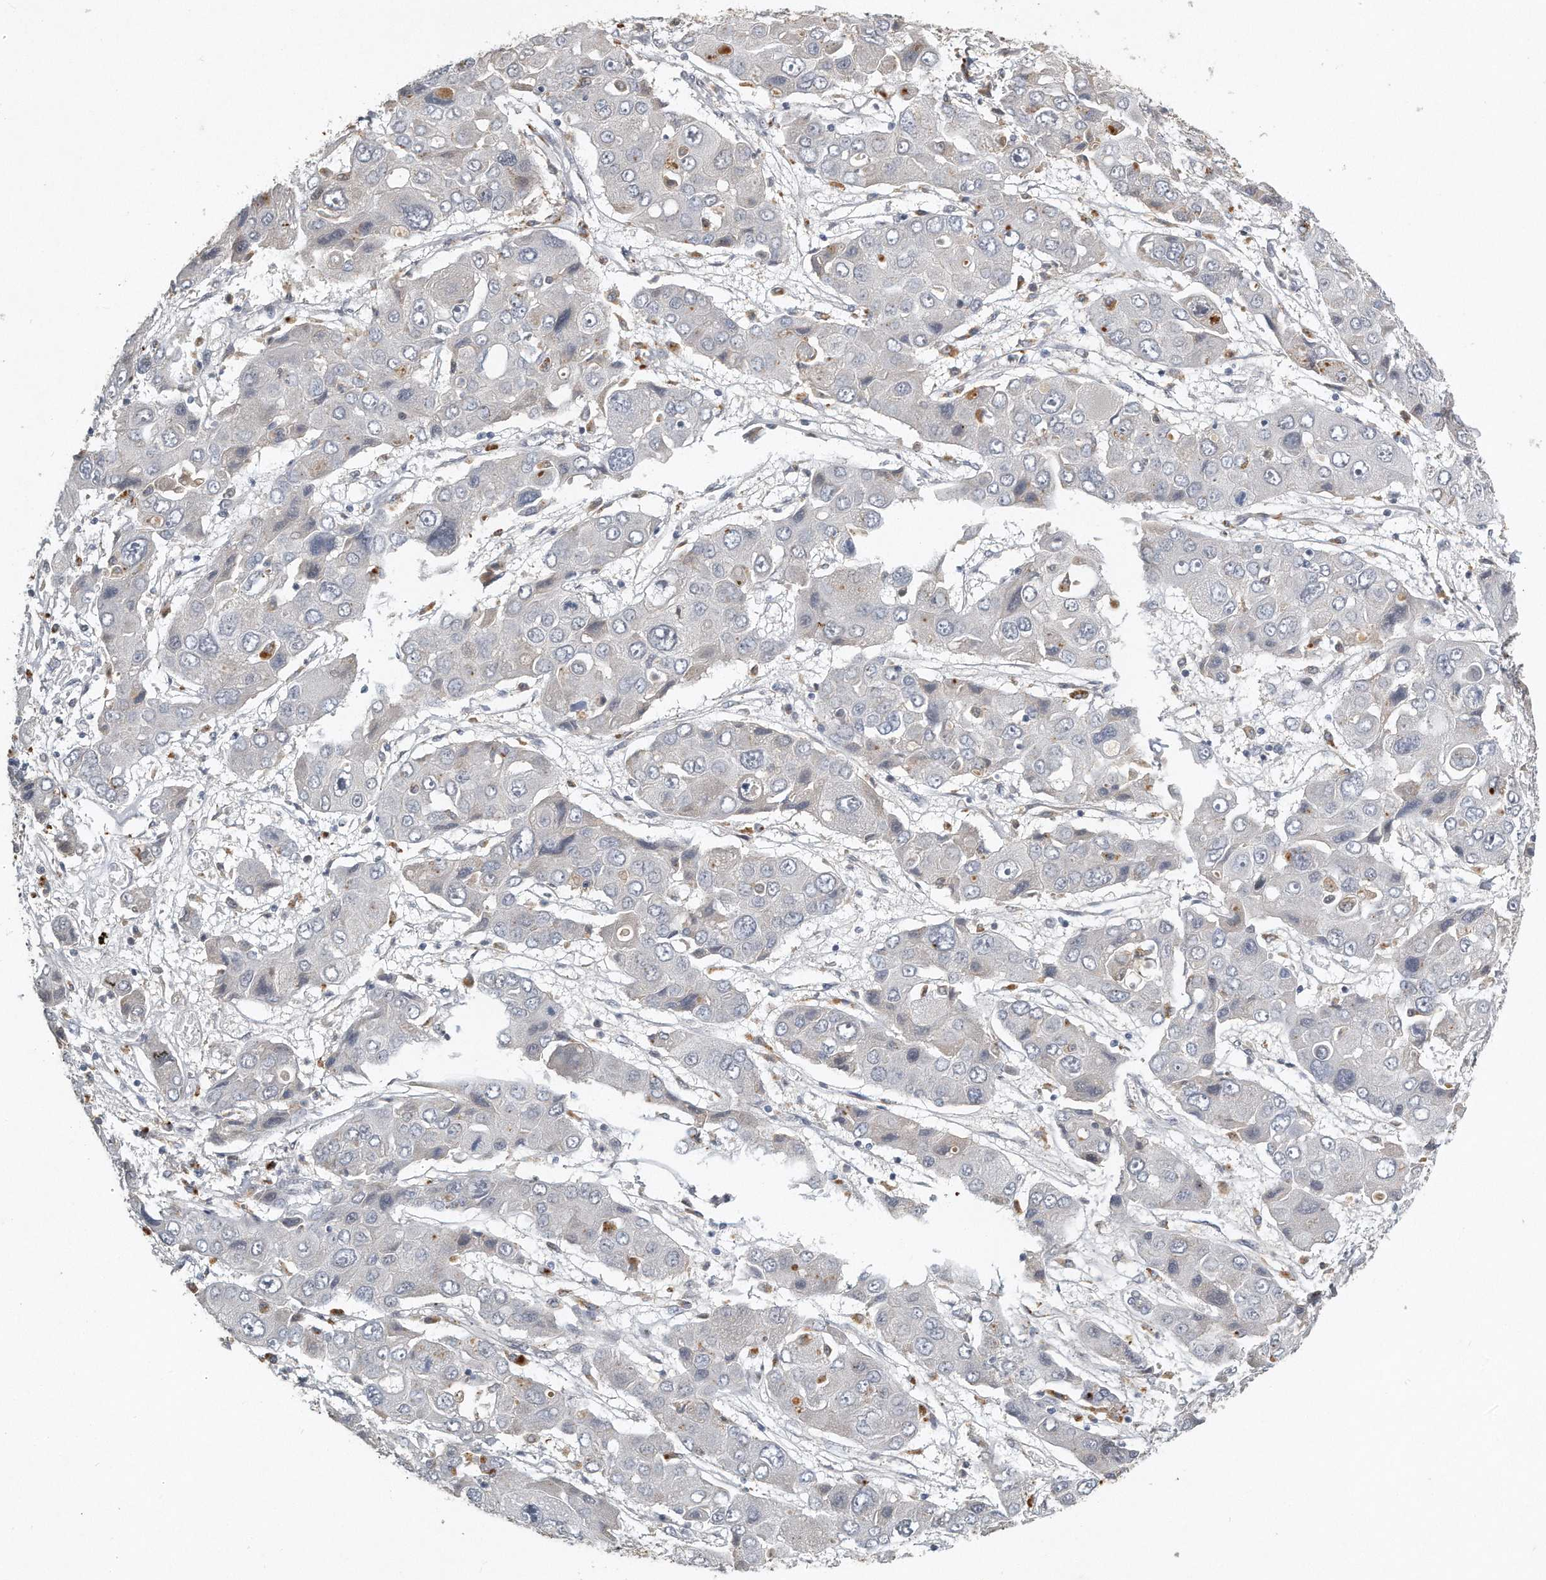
{"staining": {"intensity": "negative", "quantity": "none", "location": "none"}, "tissue": "liver cancer", "cell_type": "Tumor cells", "image_type": "cancer", "snomed": [{"axis": "morphology", "description": "Cholangiocarcinoma"}, {"axis": "topography", "description": "Liver"}], "caption": "An immunohistochemistry image of liver cancer (cholangiocarcinoma) is shown. There is no staining in tumor cells of liver cancer (cholangiocarcinoma). (IHC, brightfield microscopy, high magnification).", "gene": "CAMK1", "patient": {"sex": "male", "age": 67}}